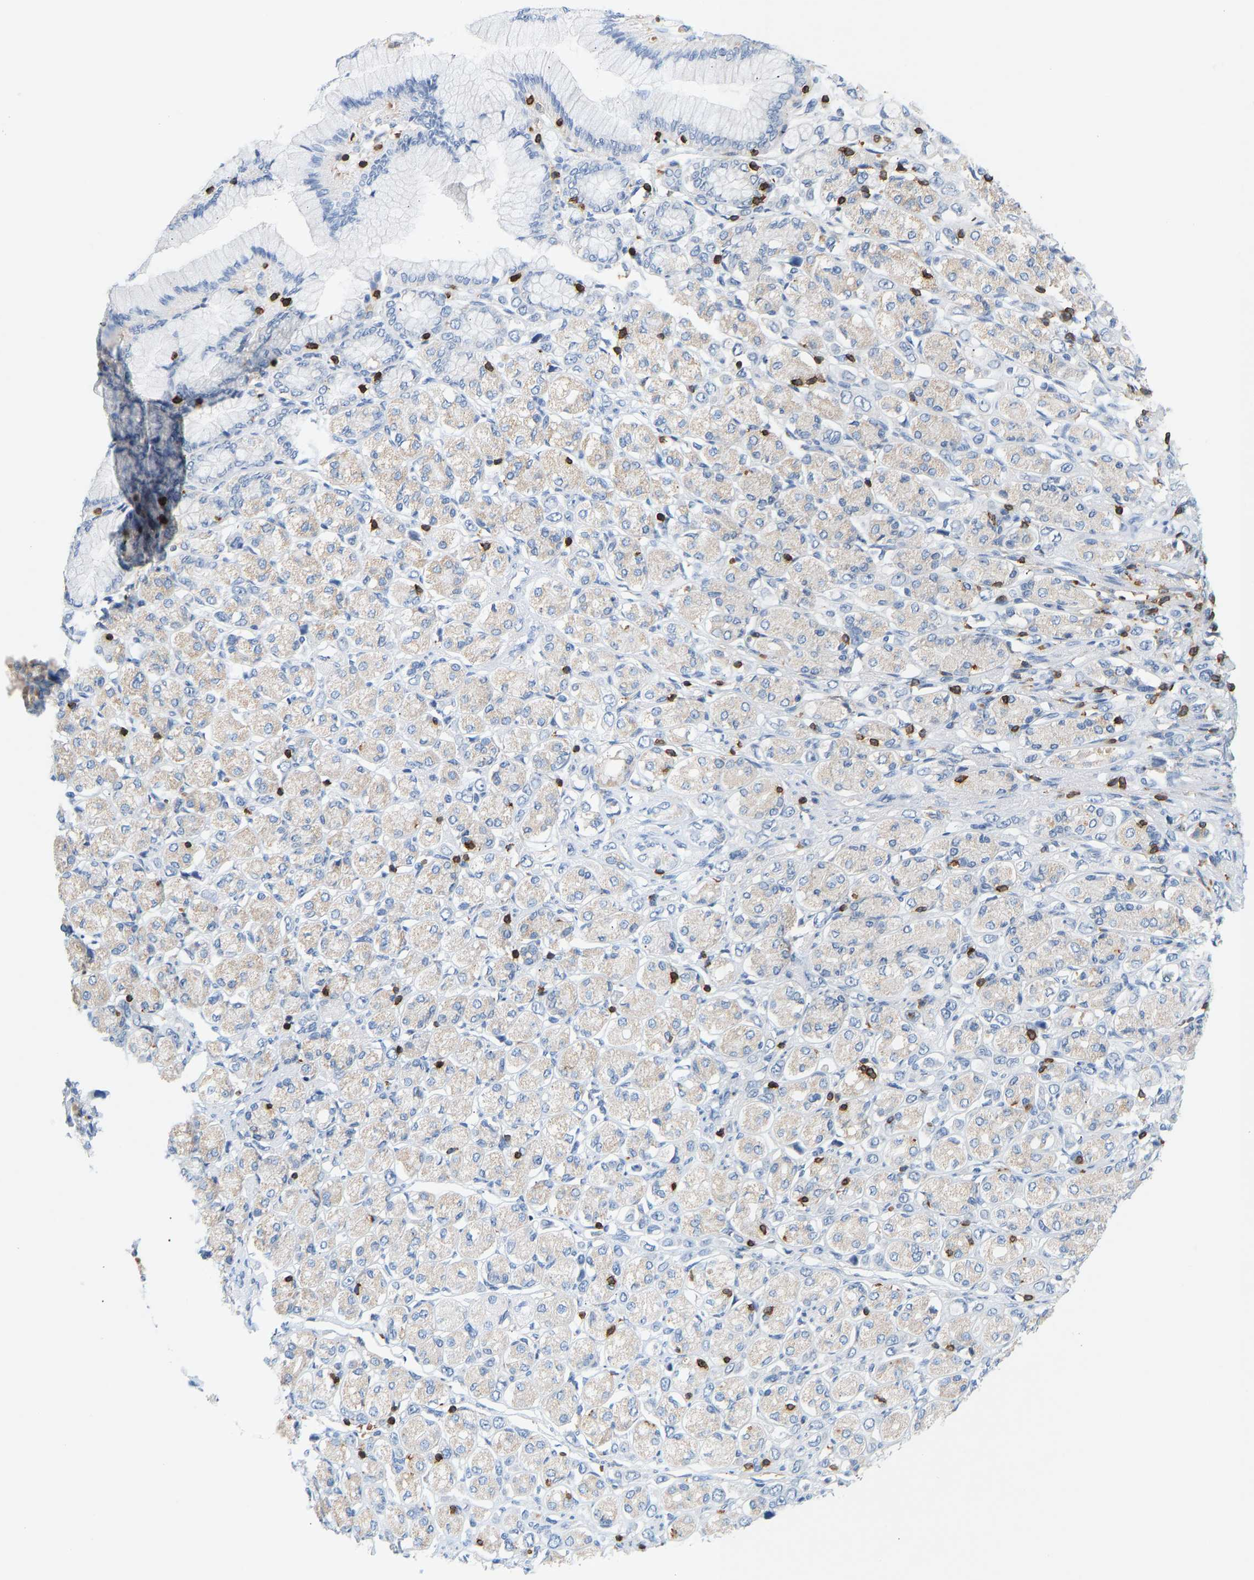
{"staining": {"intensity": "negative", "quantity": "none", "location": "none"}, "tissue": "stomach cancer", "cell_type": "Tumor cells", "image_type": "cancer", "snomed": [{"axis": "morphology", "description": "Adenocarcinoma, NOS"}, {"axis": "topography", "description": "Stomach"}], "caption": "An IHC image of stomach adenocarcinoma is shown. There is no staining in tumor cells of stomach adenocarcinoma.", "gene": "EVL", "patient": {"sex": "female", "age": 65}}